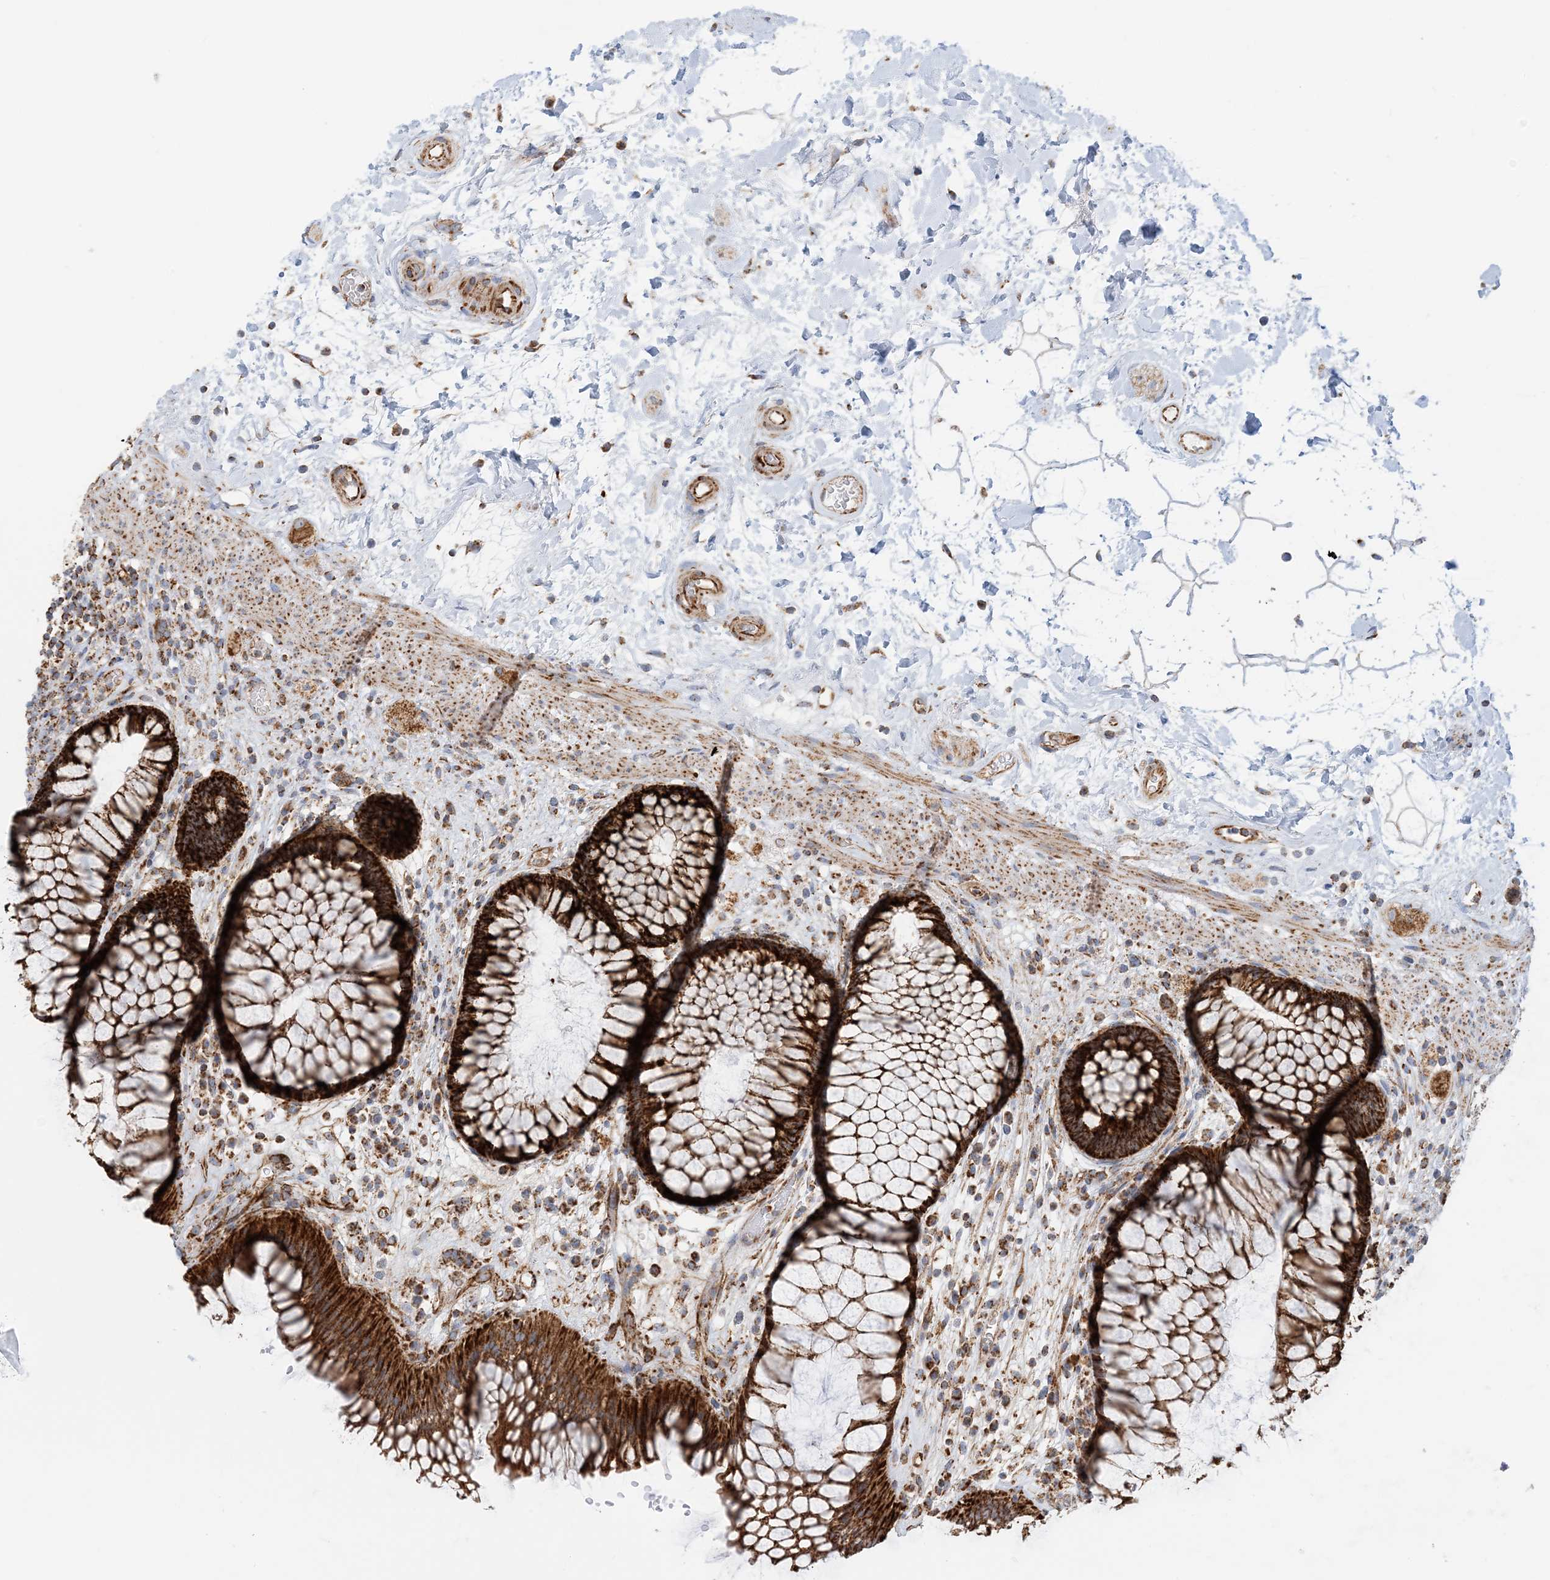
{"staining": {"intensity": "strong", "quantity": ">75%", "location": "cytoplasmic/membranous"}, "tissue": "rectum", "cell_type": "Glandular cells", "image_type": "normal", "snomed": [{"axis": "morphology", "description": "Normal tissue, NOS"}, {"axis": "topography", "description": "Rectum"}], "caption": "Glandular cells demonstrate high levels of strong cytoplasmic/membranous expression in approximately >75% of cells in benign rectum.", "gene": "COA3", "patient": {"sex": "male", "age": 51}}